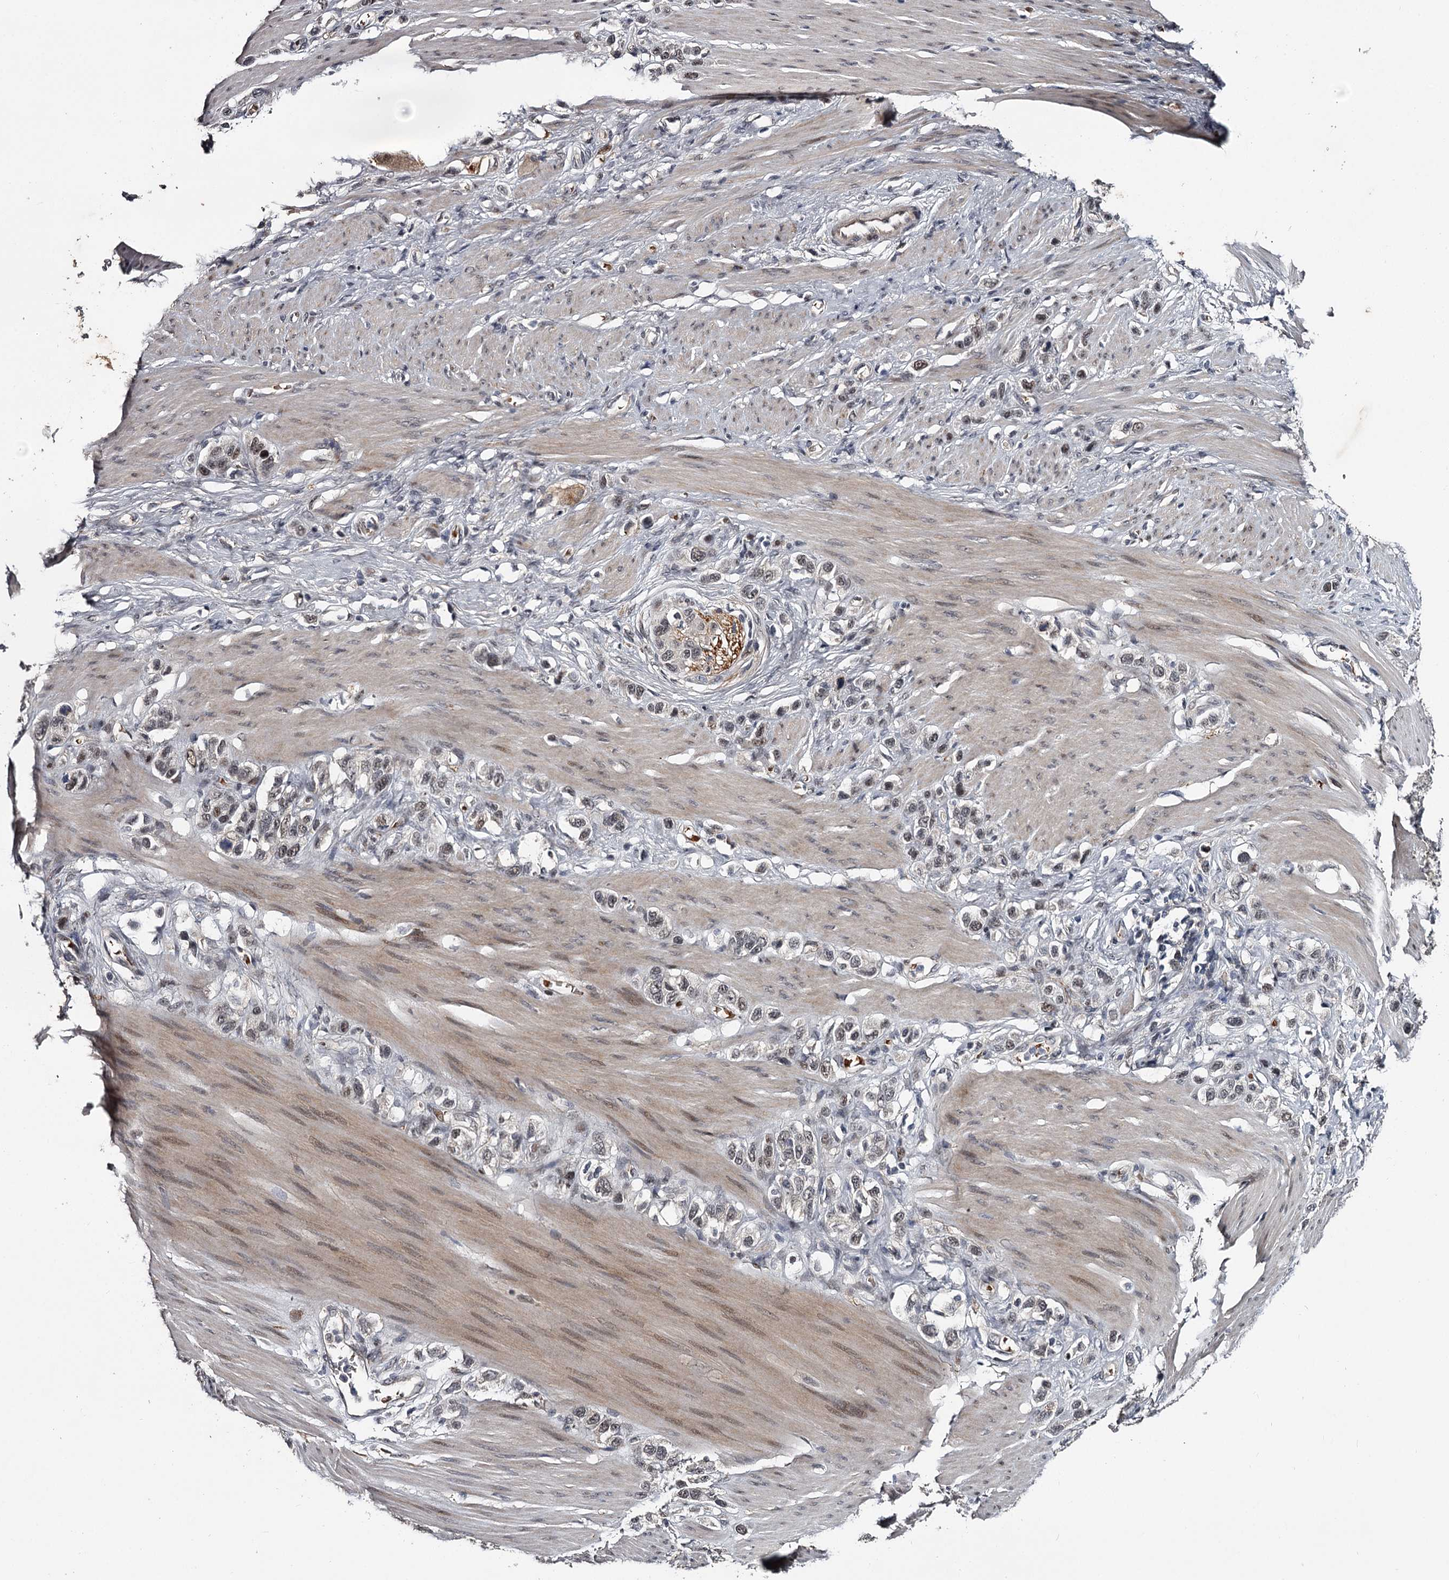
{"staining": {"intensity": "weak", "quantity": "25%-75%", "location": "nuclear"}, "tissue": "stomach cancer", "cell_type": "Tumor cells", "image_type": "cancer", "snomed": [{"axis": "morphology", "description": "Adenocarcinoma, NOS"}, {"axis": "morphology", "description": "Adenocarcinoma, High grade"}, {"axis": "topography", "description": "Stomach, upper"}, {"axis": "topography", "description": "Stomach, lower"}], "caption": "A micrograph showing weak nuclear staining in approximately 25%-75% of tumor cells in high-grade adenocarcinoma (stomach), as visualized by brown immunohistochemical staining.", "gene": "RNF44", "patient": {"sex": "female", "age": 65}}